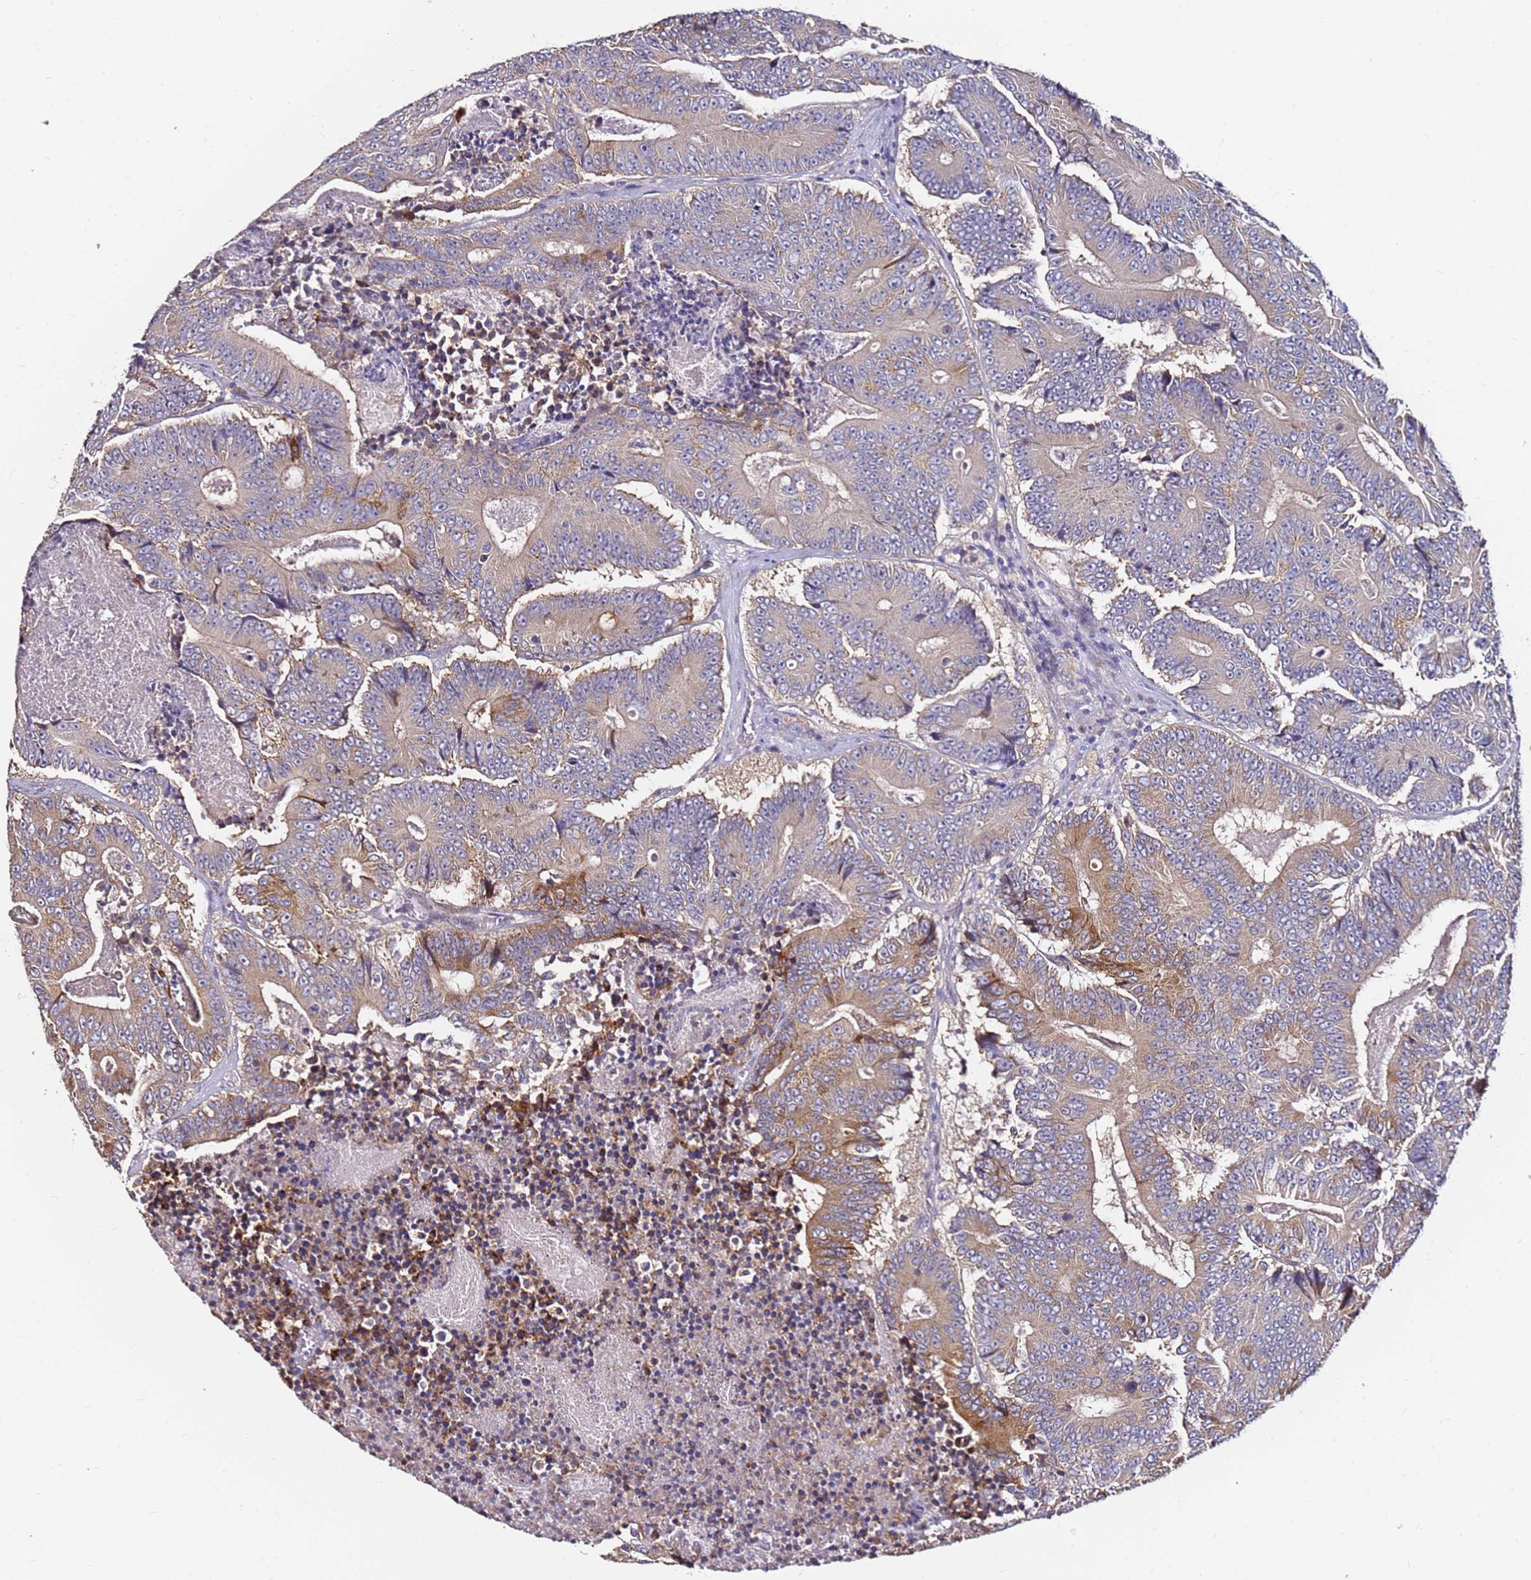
{"staining": {"intensity": "moderate", "quantity": "<25%", "location": "cytoplasmic/membranous"}, "tissue": "colorectal cancer", "cell_type": "Tumor cells", "image_type": "cancer", "snomed": [{"axis": "morphology", "description": "Adenocarcinoma, NOS"}, {"axis": "topography", "description": "Colon"}], "caption": "Immunohistochemical staining of human adenocarcinoma (colorectal) displays low levels of moderate cytoplasmic/membranous staining in about <25% of tumor cells.", "gene": "SRRM5", "patient": {"sex": "male", "age": 83}}